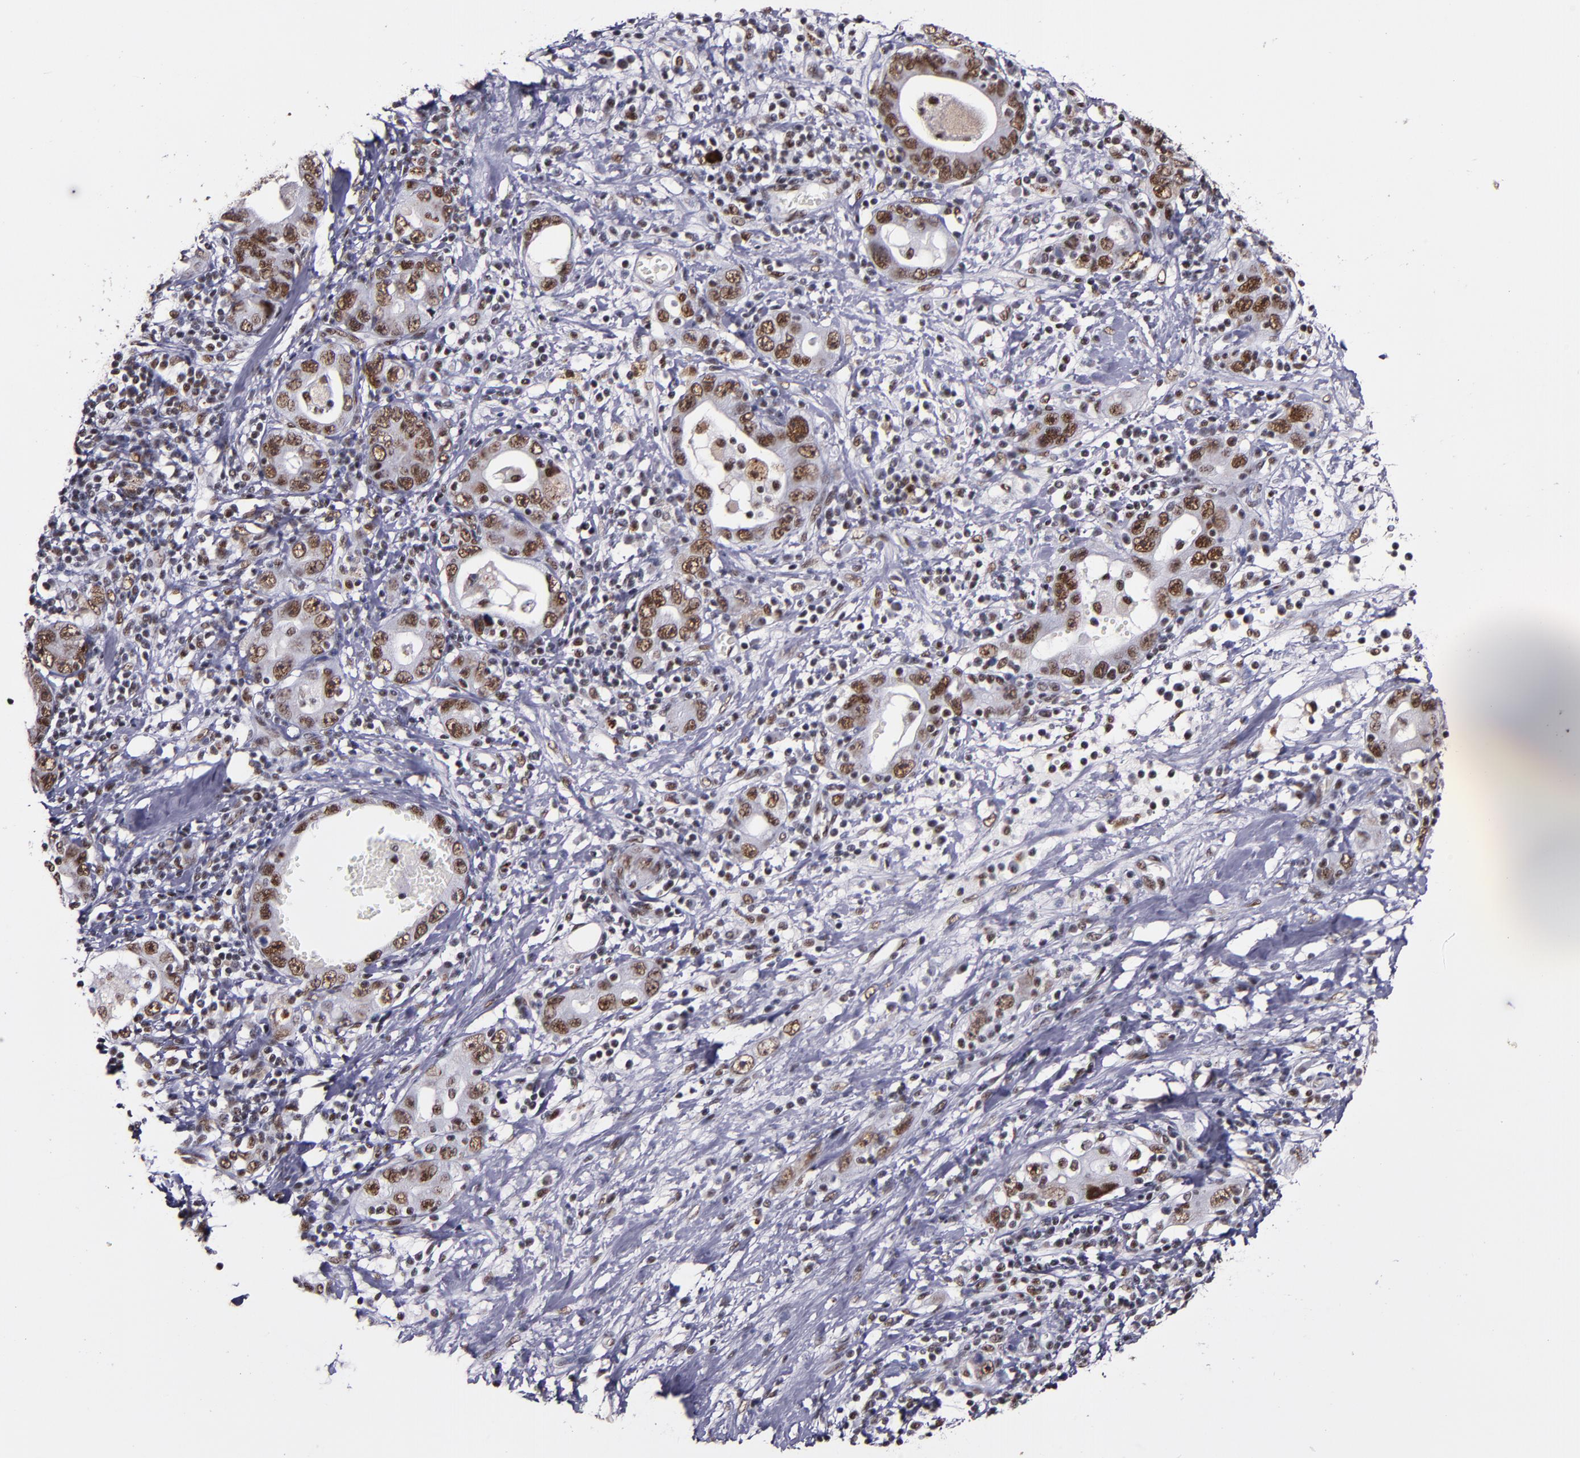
{"staining": {"intensity": "moderate", "quantity": ">75%", "location": "nuclear"}, "tissue": "stomach cancer", "cell_type": "Tumor cells", "image_type": "cancer", "snomed": [{"axis": "morphology", "description": "Adenocarcinoma, NOS"}, {"axis": "topography", "description": "Stomach, lower"}], "caption": "Immunohistochemical staining of human stomach cancer reveals moderate nuclear protein positivity in approximately >75% of tumor cells.", "gene": "PPP4R3A", "patient": {"sex": "female", "age": 93}}